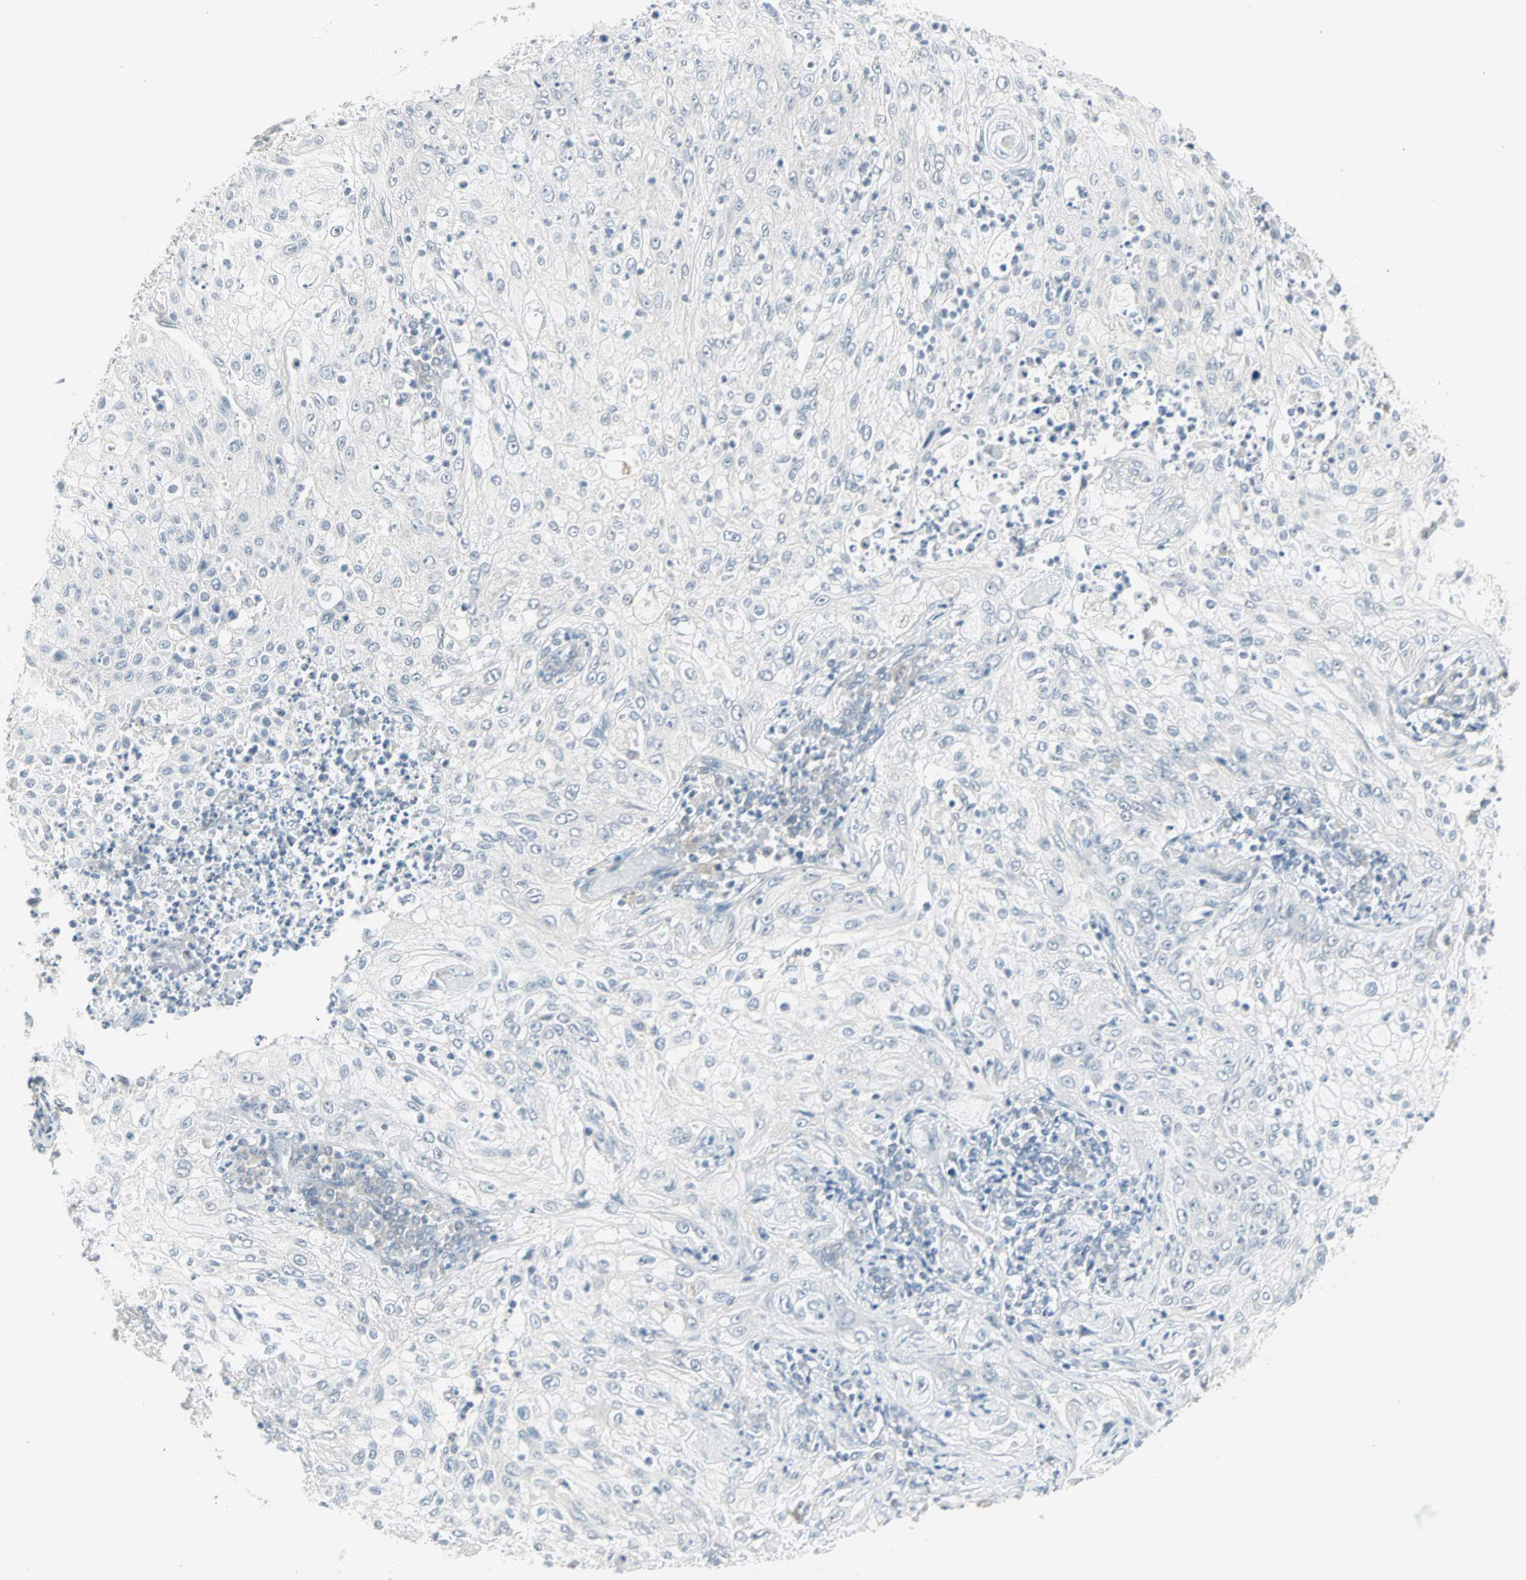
{"staining": {"intensity": "negative", "quantity": "none", "location": "none"}, "tissue": "lung cancer", "cell_type": "Tumor cells", "image_type": "cancer", "snomed": [{"axis": "morphology", "description": "Inflammation, NOS"}, {"axis": "morphology", "description": "Squamous cell carcinoma, NOS"}, {"axis": "topography", "description": "Lymph node"}, {"axis": "topography", "description": "Soft tissue"}, {"axis": "topography", "description": "Lung"}], "caption": "The micrograph reveals no staining of tumor cells in lung cancer.", "gene": "PTPA", "patient": {"sex": "male", "age": 66}}